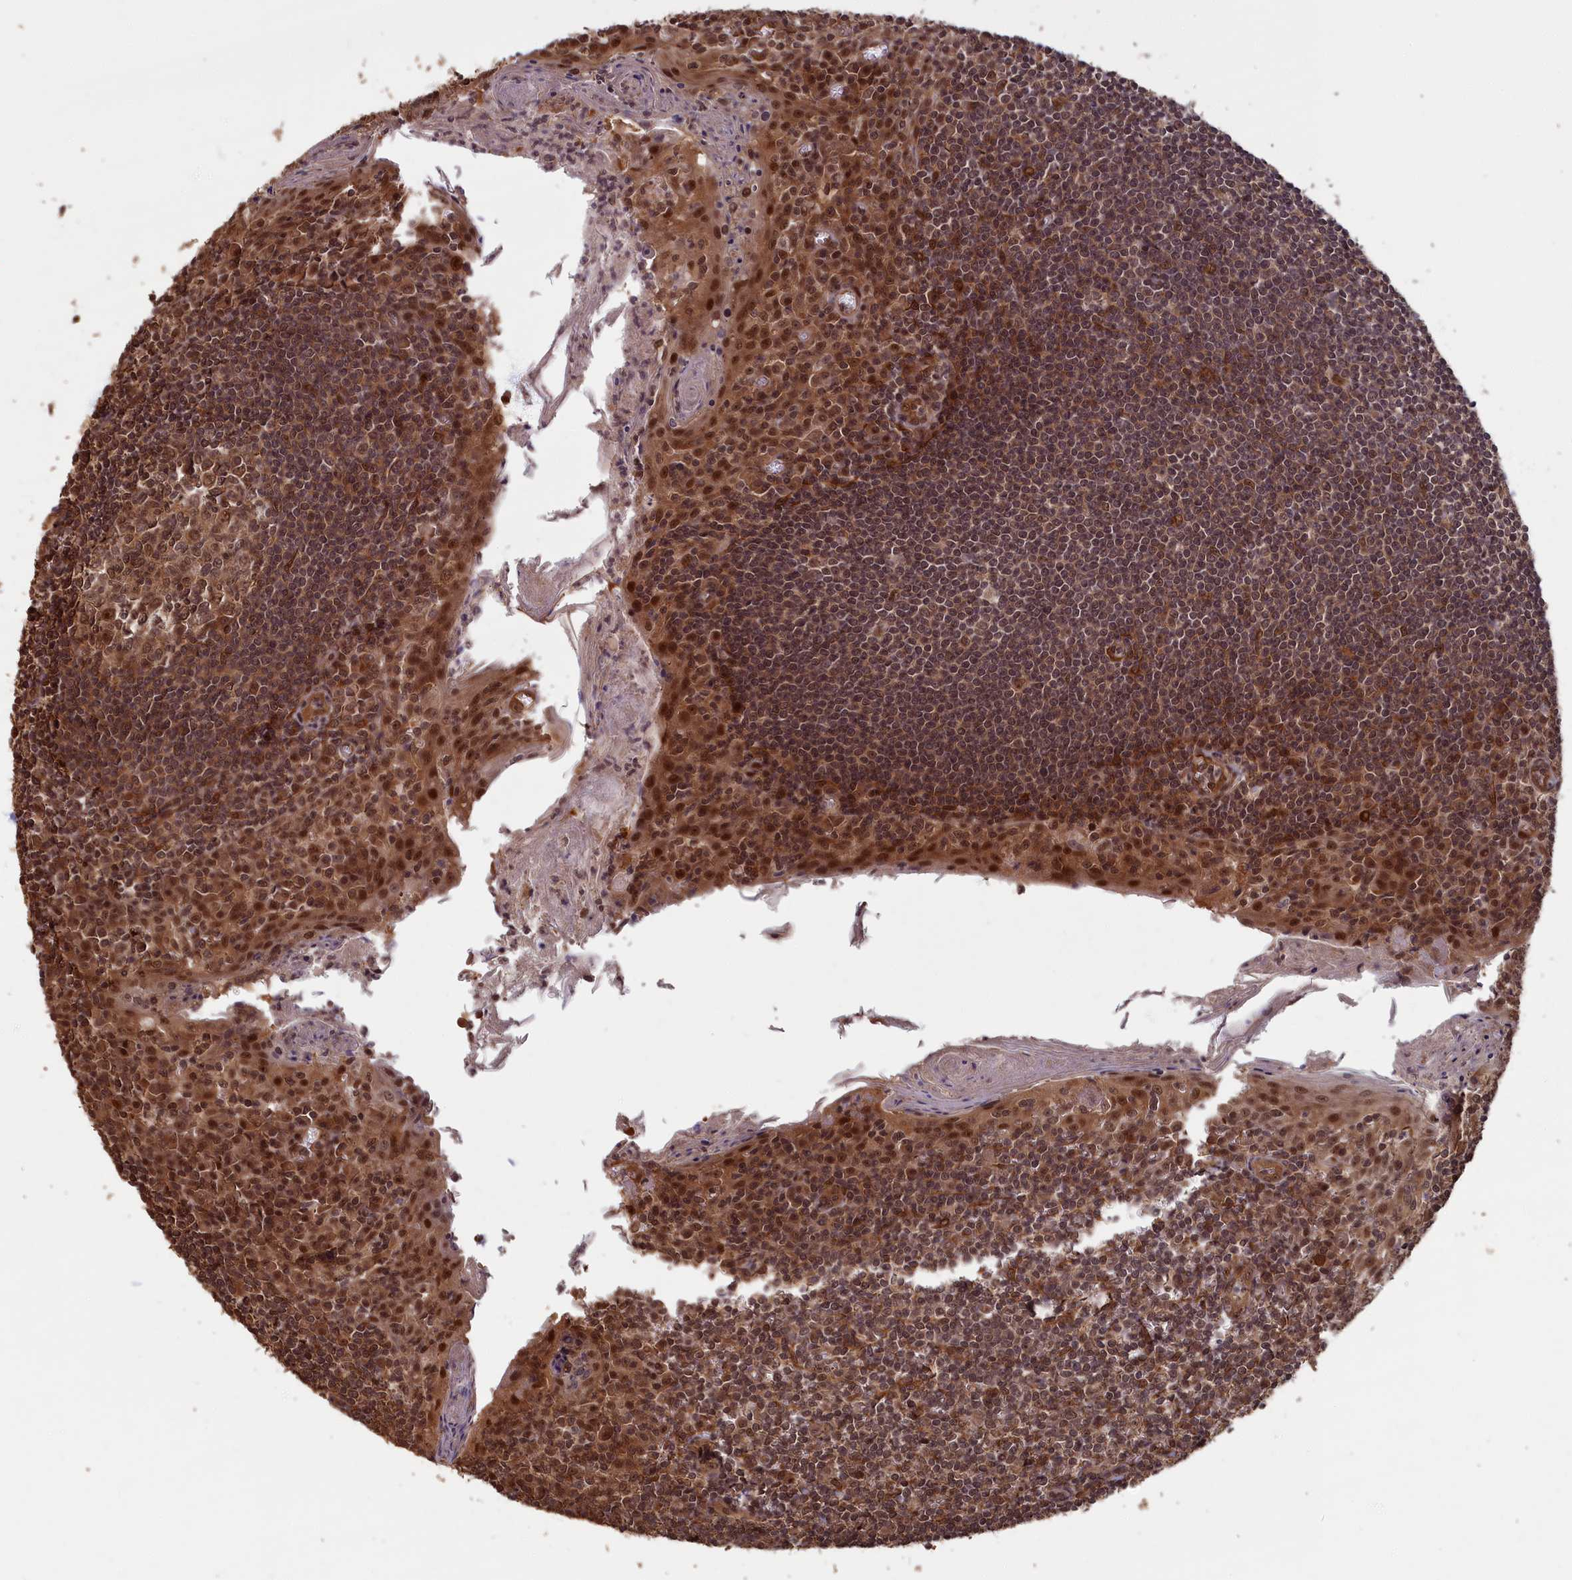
{"staining": {"intensity": "moderate", "quantity": ">75%", "location": "cytoplasmic/membranous,nuclear"}, "tissue": "tonsil", "cell_type": "Germinal center cells", "image_type": "normal", "snomed": [{"axis": "morphology", "description": "Normal tissue, NOS"}, {"axis": "topography", "description": "Tonsil"}], "caption": "Immunohistochemical staining of benign human tonsil displays medium levels of moderate cytoplasmic/membranous,nuclear positivity in about >75% of germinal center cells. The staining was performed using DAB to visualize the protein expression in brown, while the nuclei were stained in blue with hematoxylin (Magnification: 20x).", "gene": "HIF3A", "patient": {"sex": "male", "age": 27}}